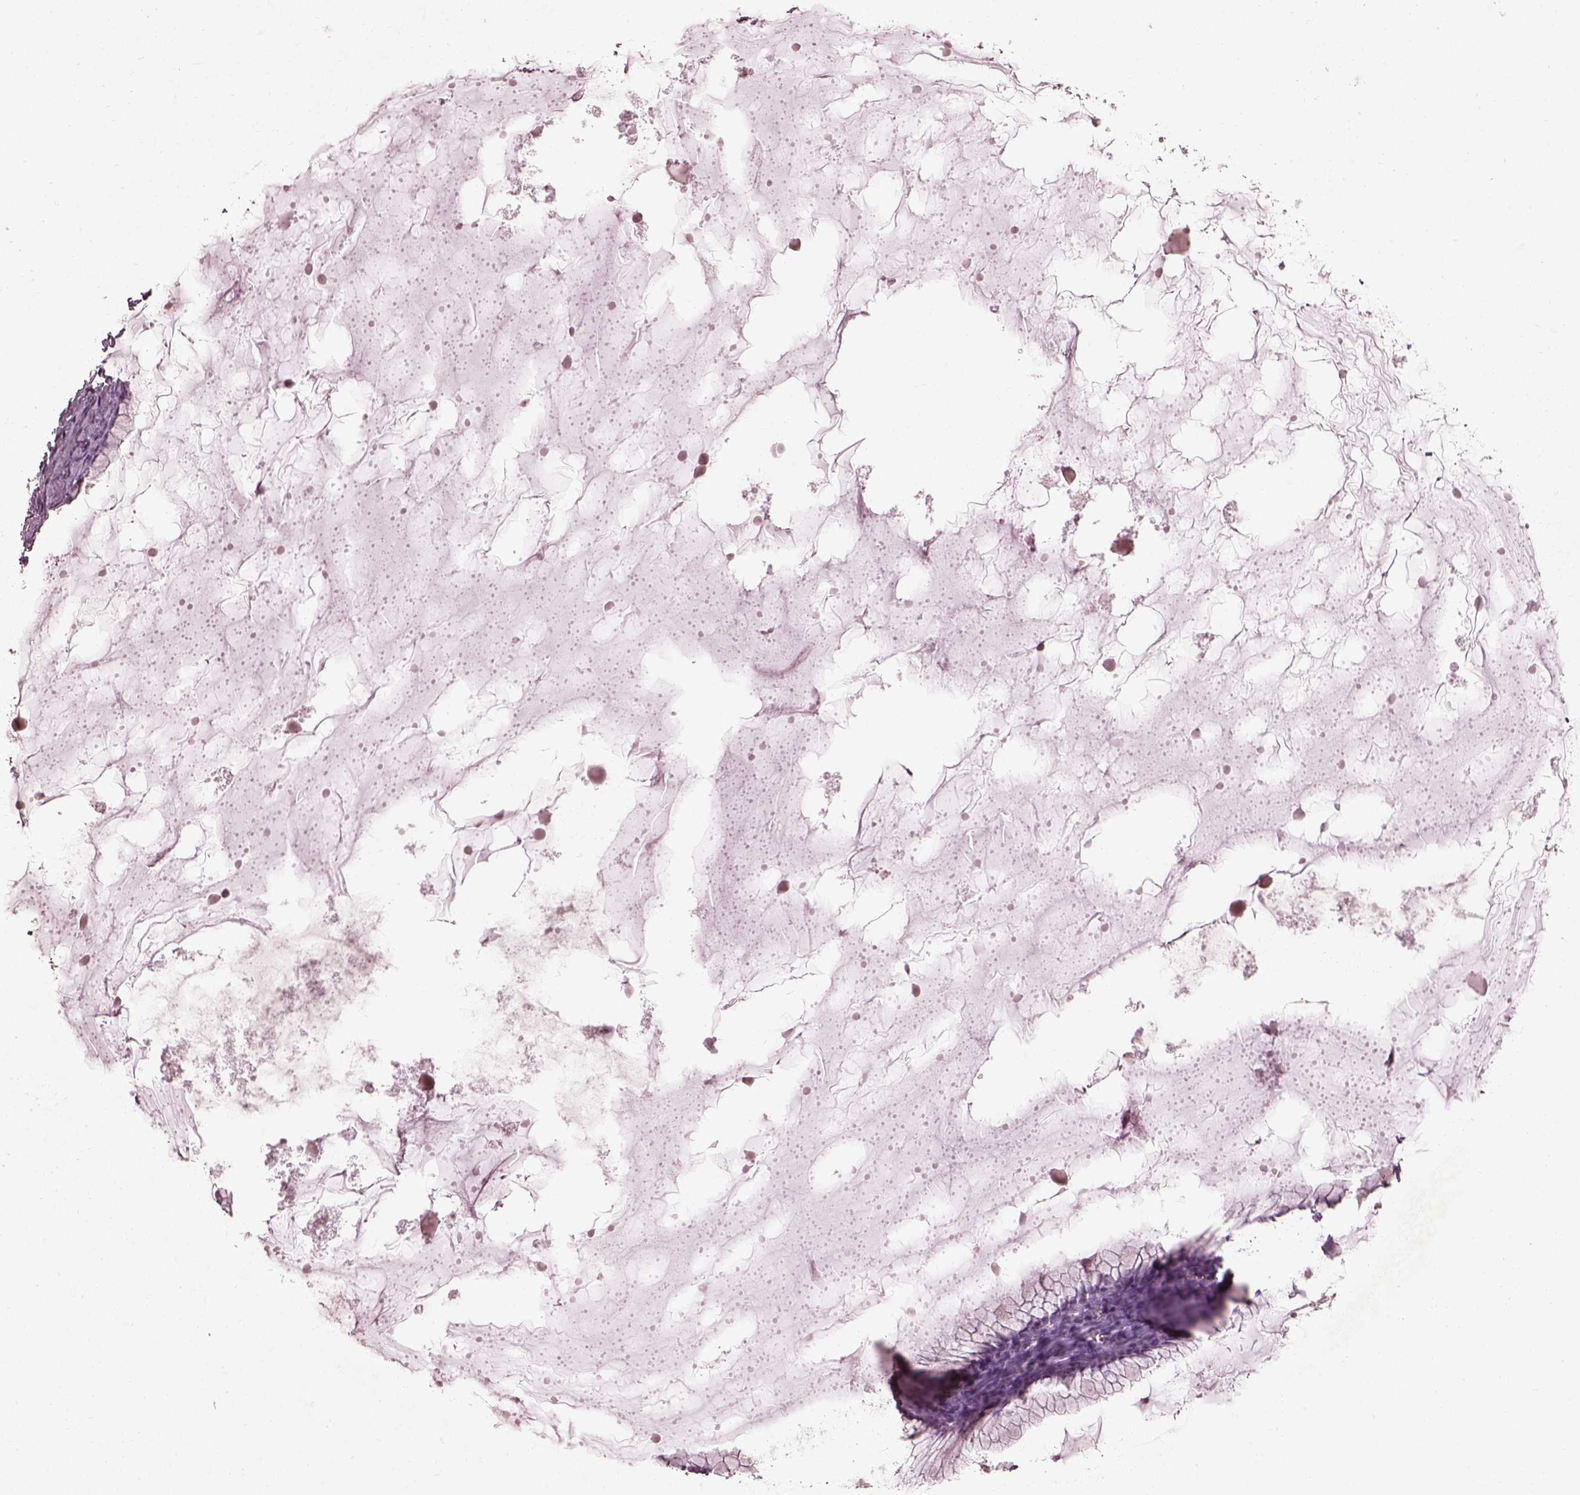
{"staining": {"intensity": "negative", "quantity": "none", "location": "none"}, "tissue": "ovarian cancer", "cell_type": "Tumor cells", "image_type": "cancer", "snomed": [{"axis": "morphology", "description": "Cystadenocarcinoma, mucinous, NOS"}, {"axis": "topography", "description": "Ovary"}], "caption": "High magnification brightfield microscopy of ovarian mucinous cystadenocarcinoma stained with DAB (3,3'-diaminobenzidine) (brown) and counterstained with hematoxylin (blue): tumor cells show no significant positivity.", "gene": "EFEMP1", "patient": {"sex": "female", "age": 41}}